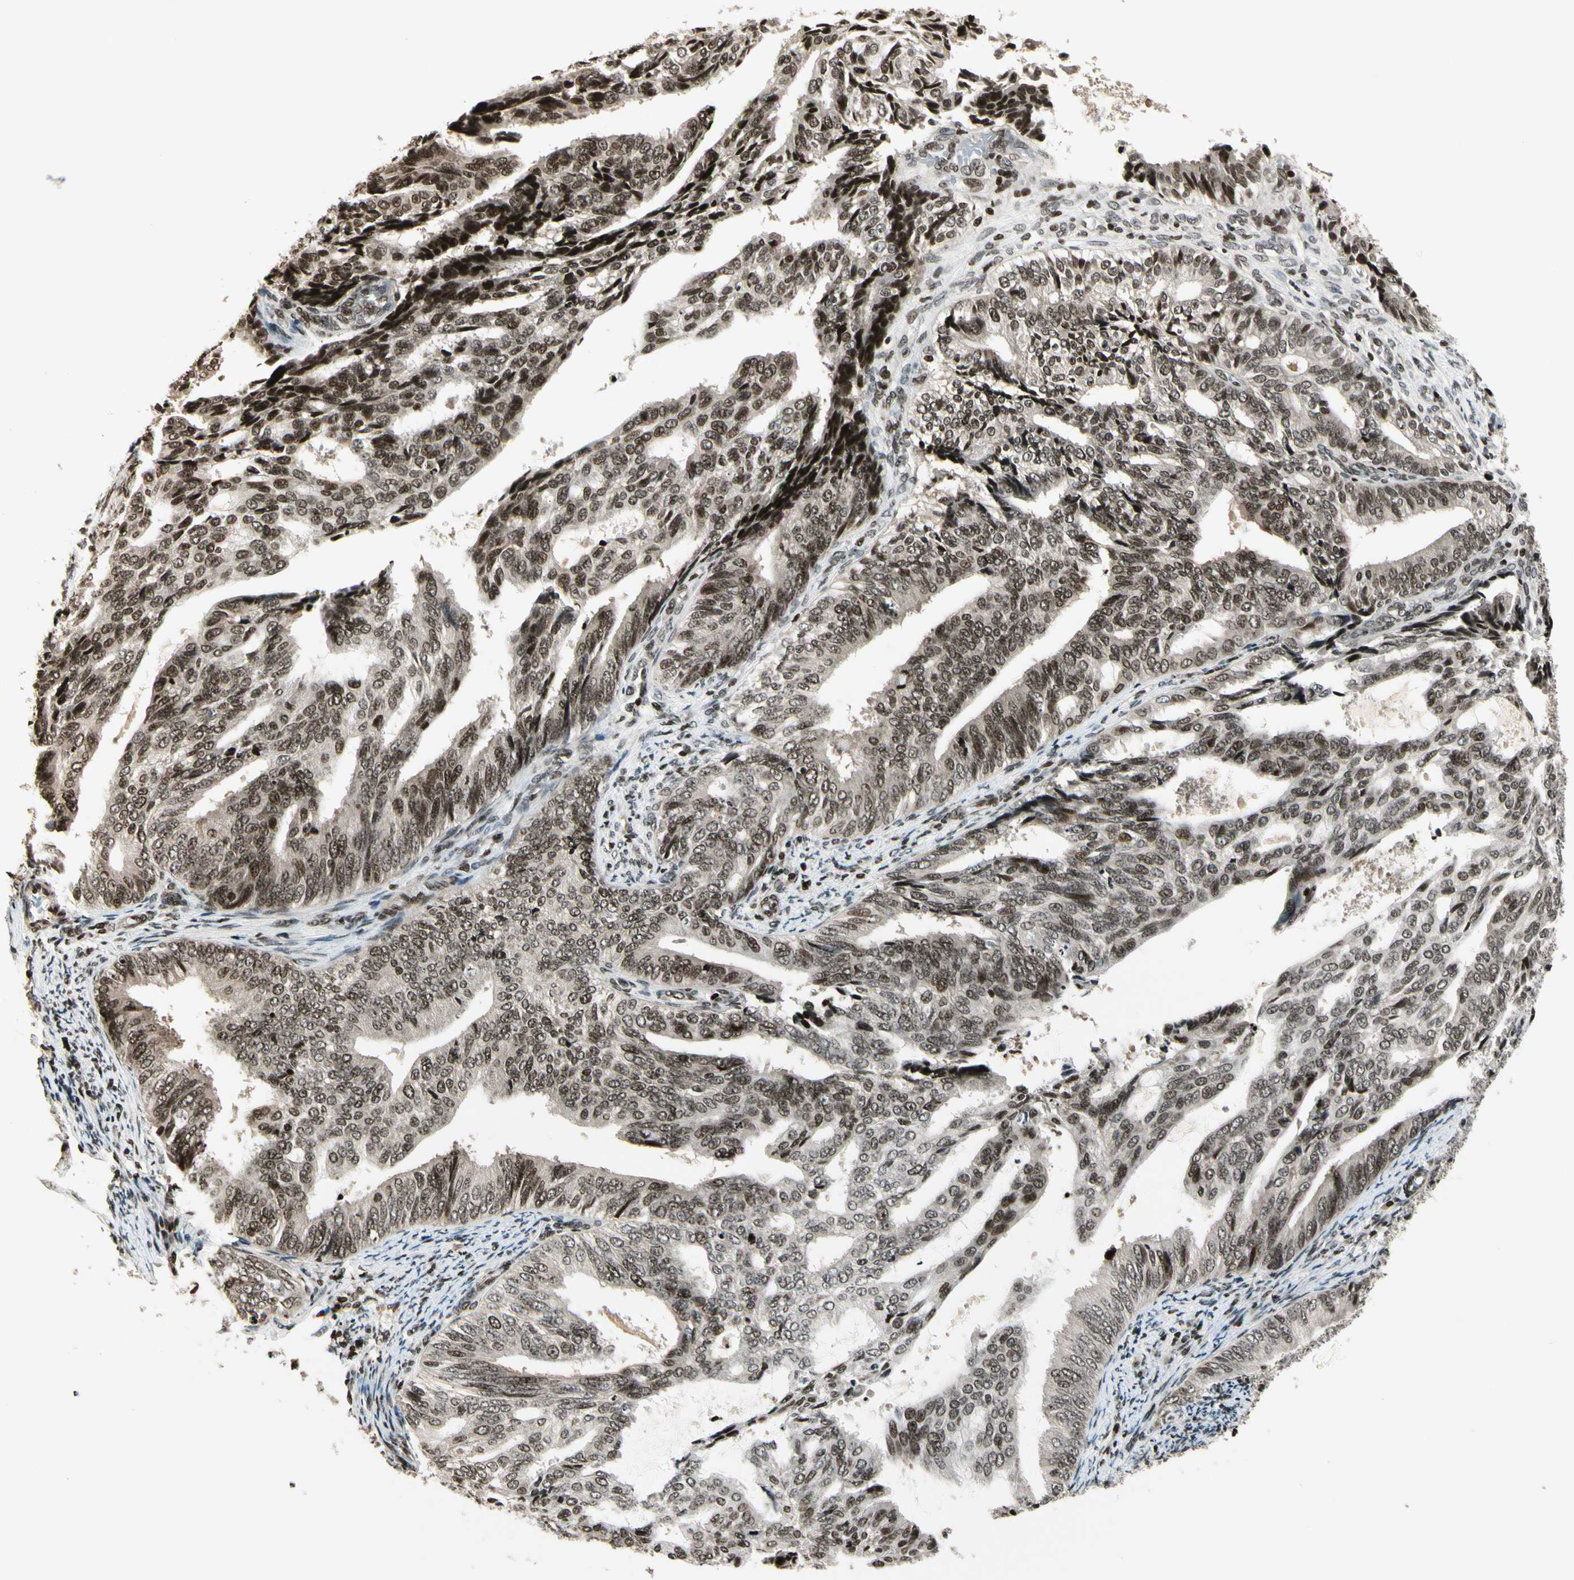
{"staining": {"intensity": "moderate", "quantity": ">75%", "location": "cytoplasmic/membranous,nuclear"}, "tissue": "endometrial cancer", "cell_type": "Tumor cells", "image_type": "cancer", "snomed": [{"axis": "morphology", "description": "Adenocarcinoma, NOS"}, {"axis": "topography", "description": "Endometrium"}], "caption": "Tumor cells show moderate cytoplasmic/membranous and nuclear expression in about >75% of cells in adenocarcinoma (endometrial).", "gene": "TSHZ3", "patient": {"sex": "female", "age": 58}}